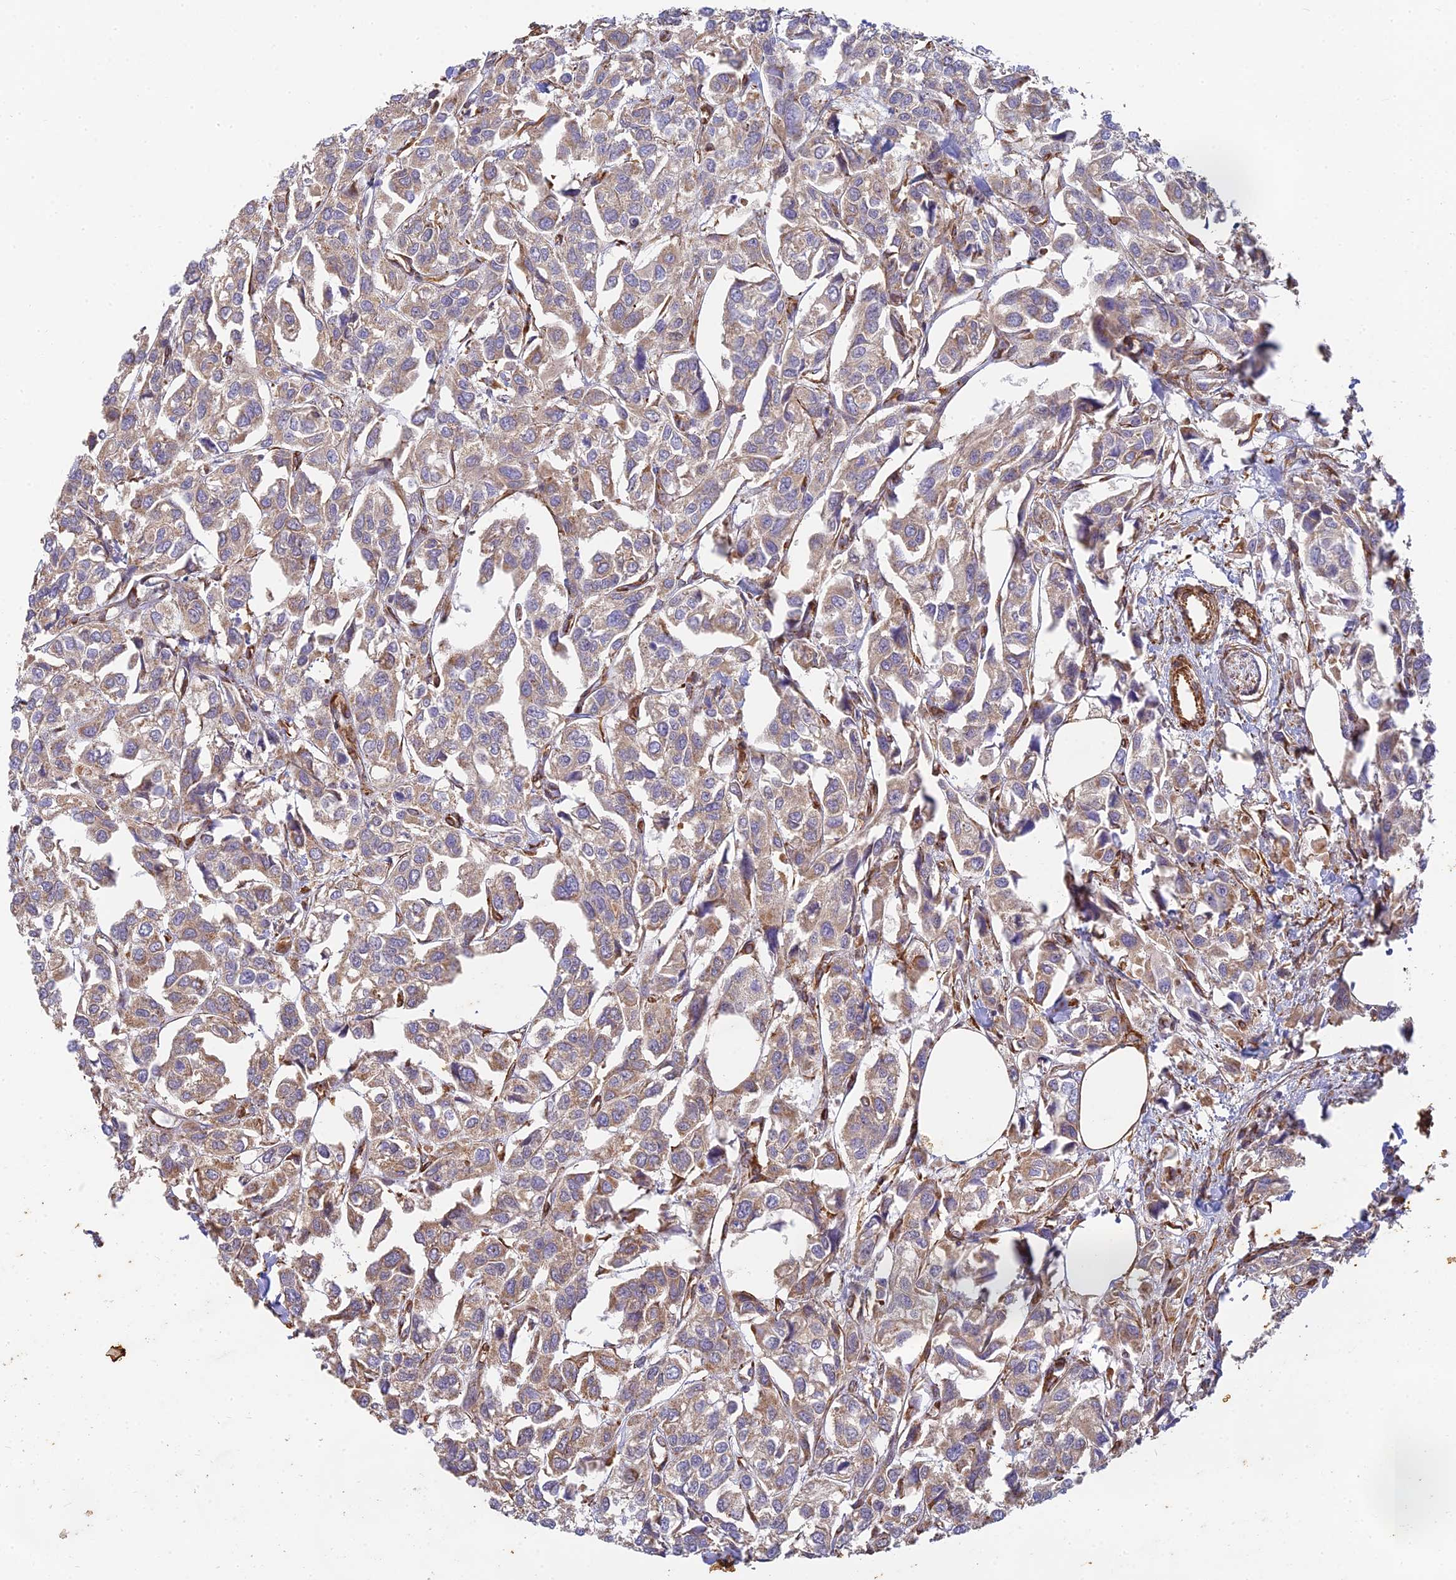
{"staining": {"intensity": "weak", "quantity": ">75%", "location": "cytoplasmic/membranous"}, "tissue": "urothelial cancer", "cell_type": "Tumor cells", "image_type": "cancer", "snomed": [{"axis": "morphology", "description": "Urothelial carcinoma, High grade"}, {"axis": "topography", "description": "Urinary bladder"}], "caption": "Urothelial cancer was stained to show a protein in brown. There is low levels of weak cytoplasmic/membranous staining in about >75% of tumor cells. Ihc stains the protein in brown and the nuclei are stained blue.", "gene": "DSTYK", "patient": {"sex": "male", "age": 67}}